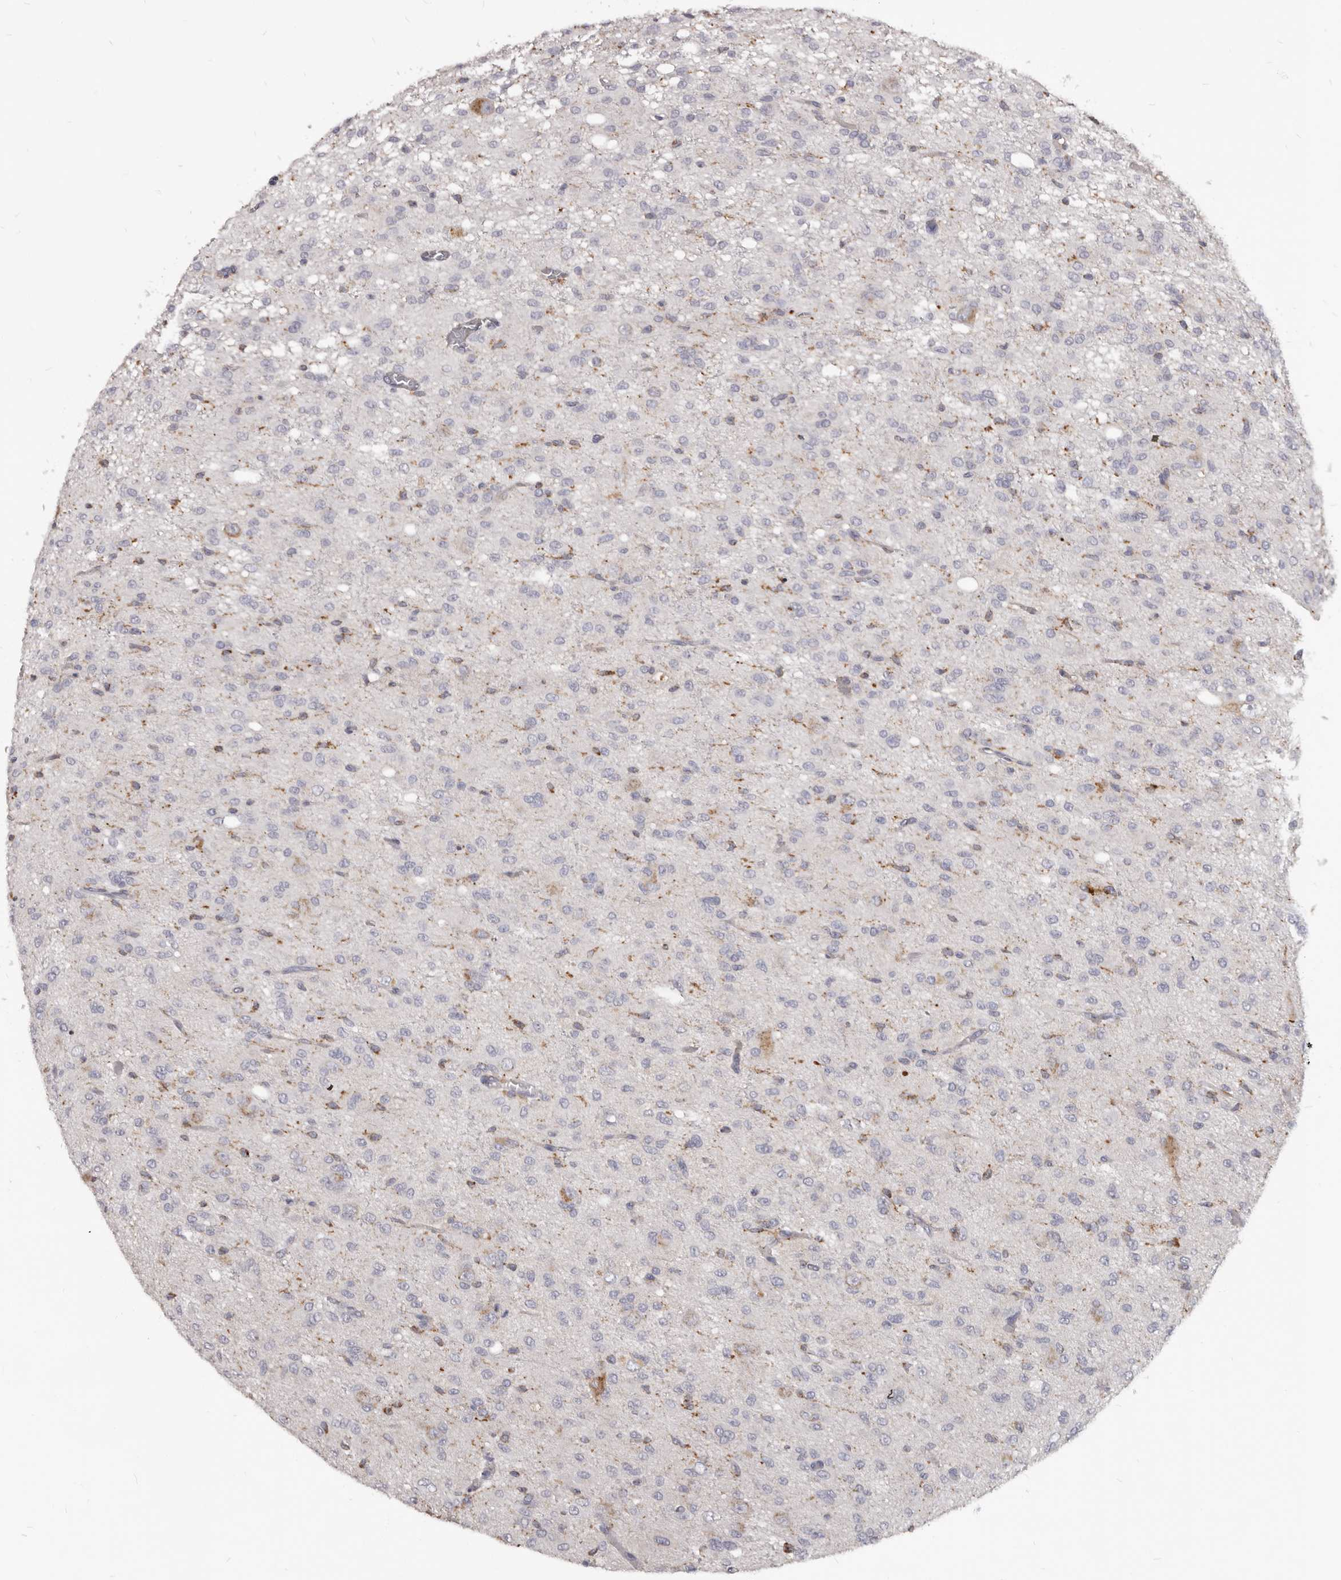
{"staining": {"intensity": "weak", "quantity": "<25%", "location": "cytoplasmic/membranous"}, "tissue": "glioma", "cell_type": "Tumor cells", "image_type": "cancer", "snomed": [{"axis": "morphology", "description": "Glioma, malignant, High grade"}, {"axis": "topography", "description": "Brain"}], "caption": "Protein analysis of glioma exhibits no significant positivity in tumor cells.", "gene": "PI4K2A", "patient": {"sex": "female", "age": 59}}